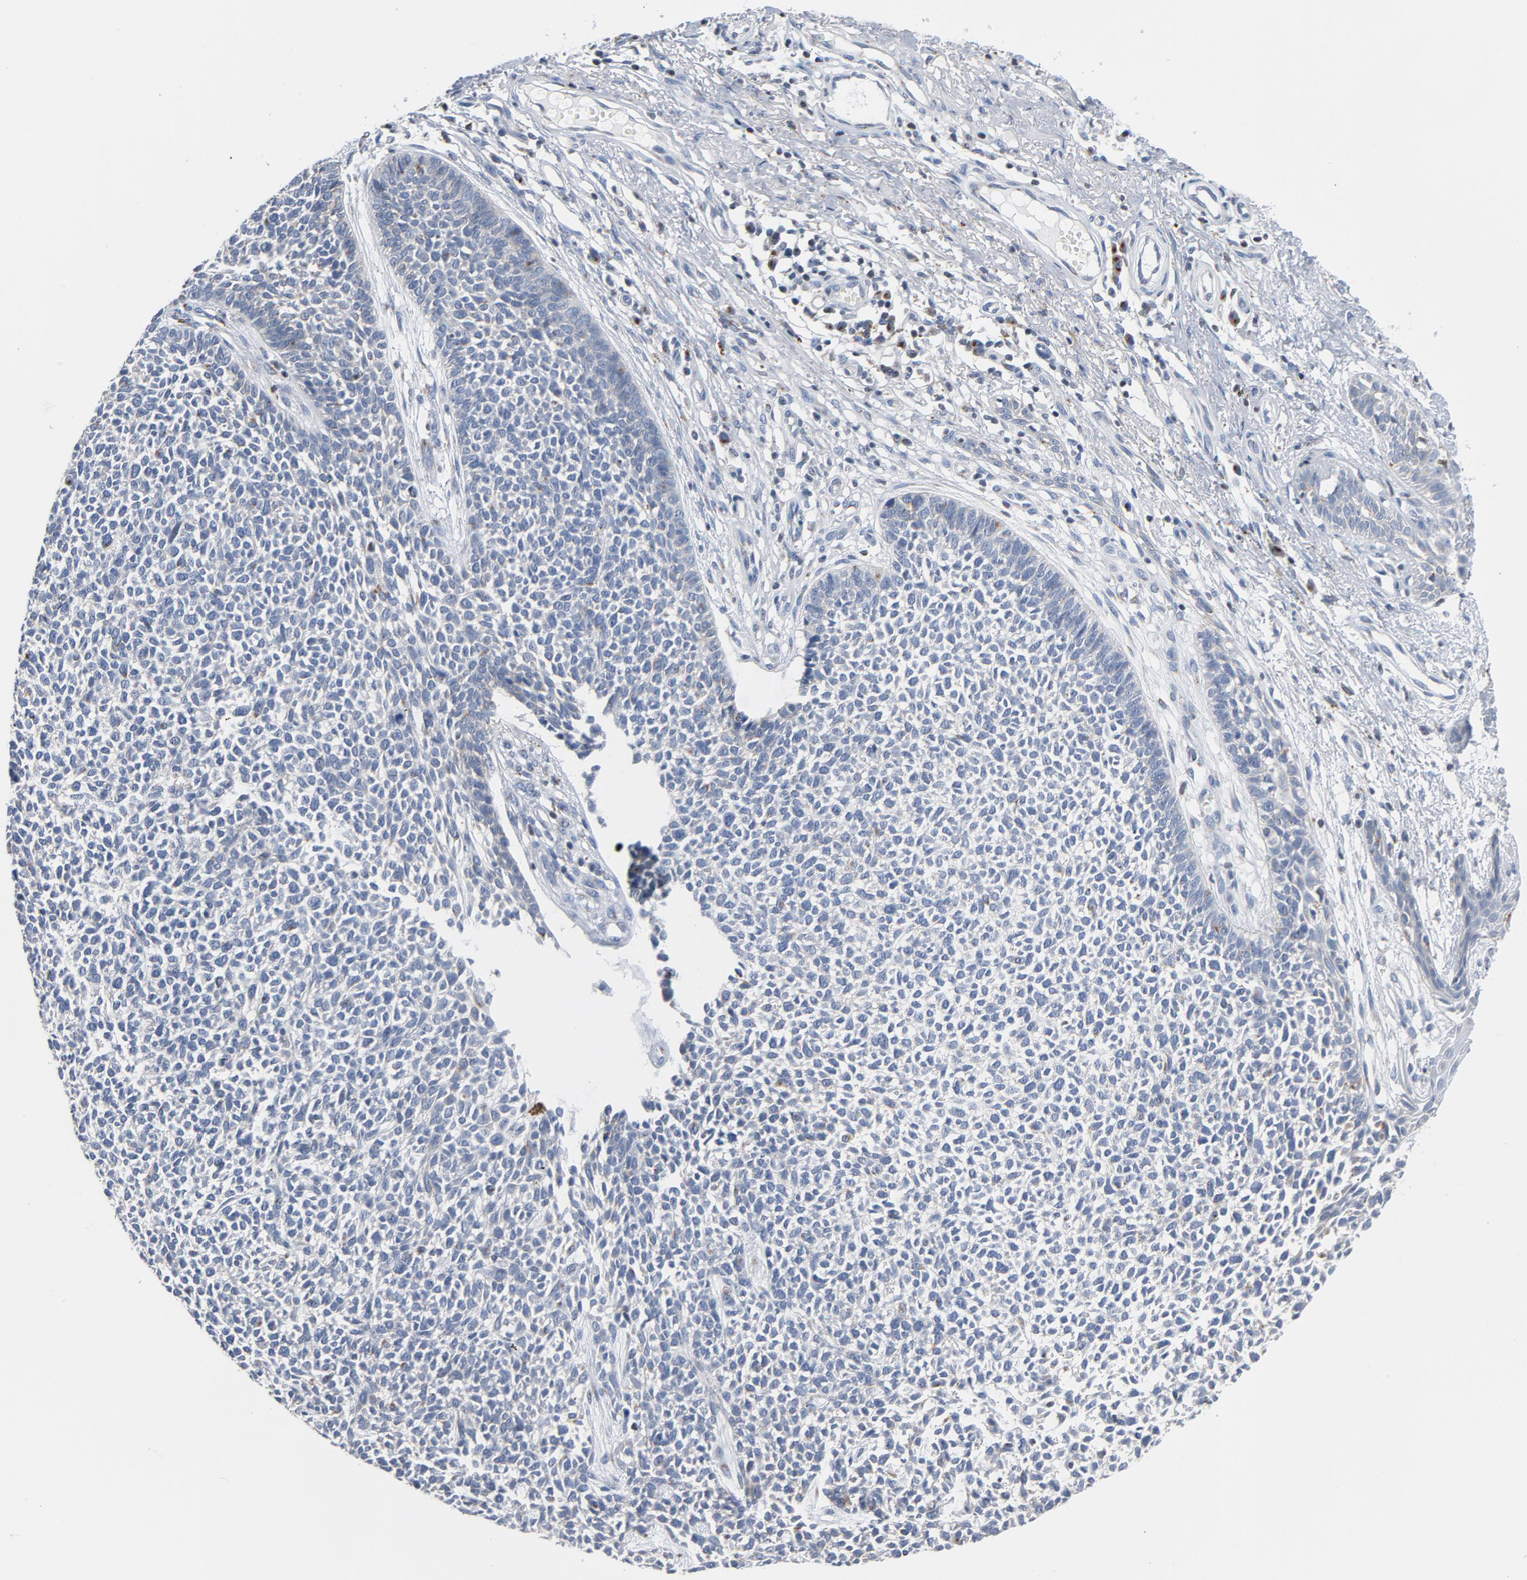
{"staining": {"intensity": "weak", "quantity": "<25%", "location": "cytoplasmic/membranous"}, "tissue": "skin cancer", "cell_type": "Tumor cells", "image_type": "cancer", "snomed": [{"axis": "morphology", "description": "Basal cell carcinoma"}, {"axis": "topography", "description": "Skin"}], "caption": "Immunohistochemistry of skin cancer demonstrates no positivity in tumor cells. Brightfield microscopy of IHC stained with DAB (brown) and hematoxylin (blue), captured at high magnification.", "gene": "YIPF6", "patient": {"sex": "female", "age": 84}}